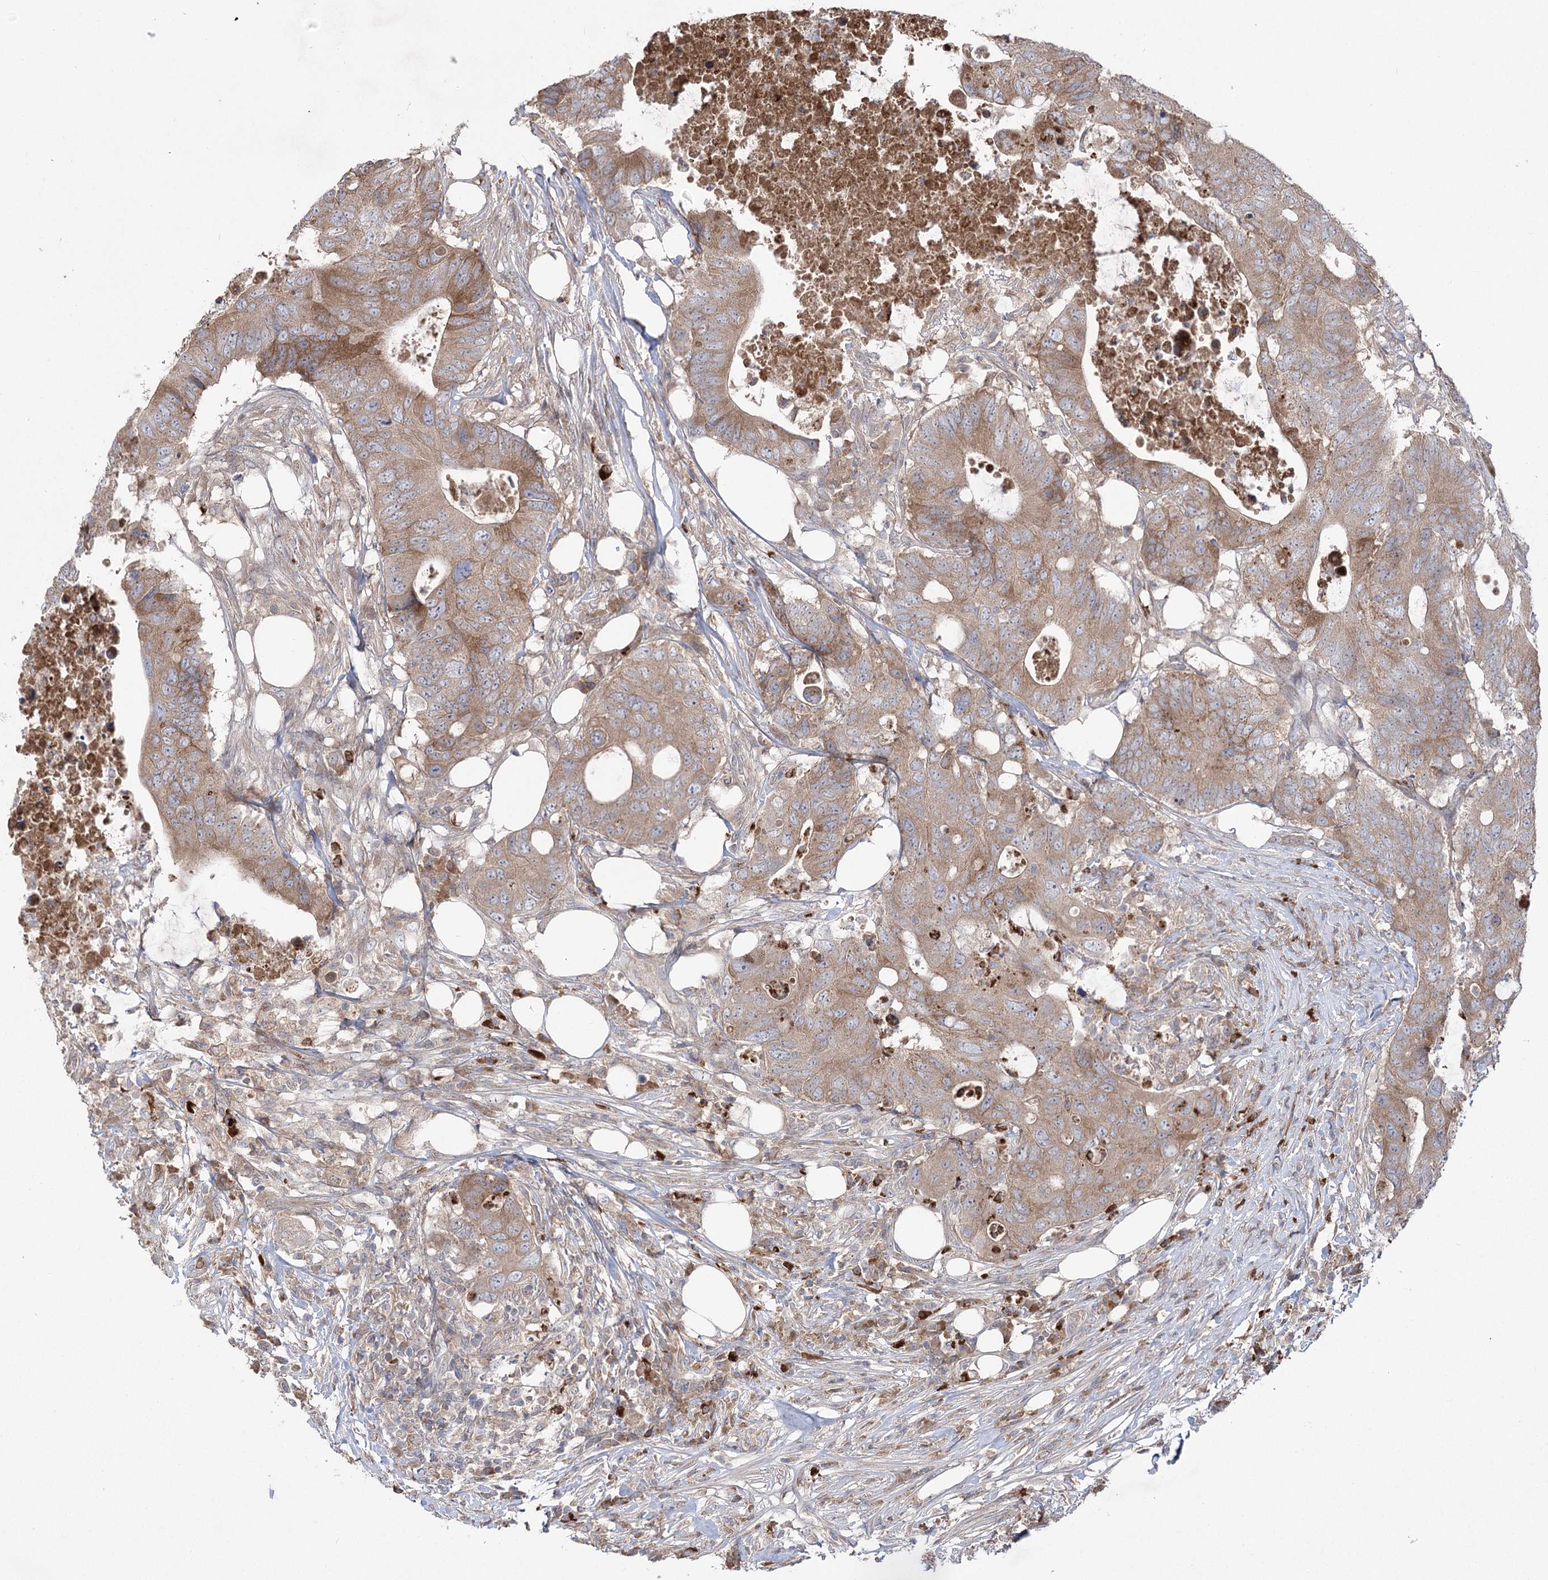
{"staining": {"intensity": "moderate", "quantity": ">75%", "location": "cytoplasmic/membranous"}, "tissue": "colorectal cancer", "cell_type": "Tumor cells", "image_type": "cancer", "snomed": [{"axis": "morphology", "description": "Adenocarcinoma, NOS"}, {"axis": "topography", "description": "Colon"}], "caption": "Immunohistochemistry (IHC) of colorectal cancer (adenocarcinoma) exhibits medium levels of moderate cytoplasmic/membranous staining in about >75% of tumor cells.", "gene": "PLEKHA5", "patient": {"sex": "male", "age": 71}}